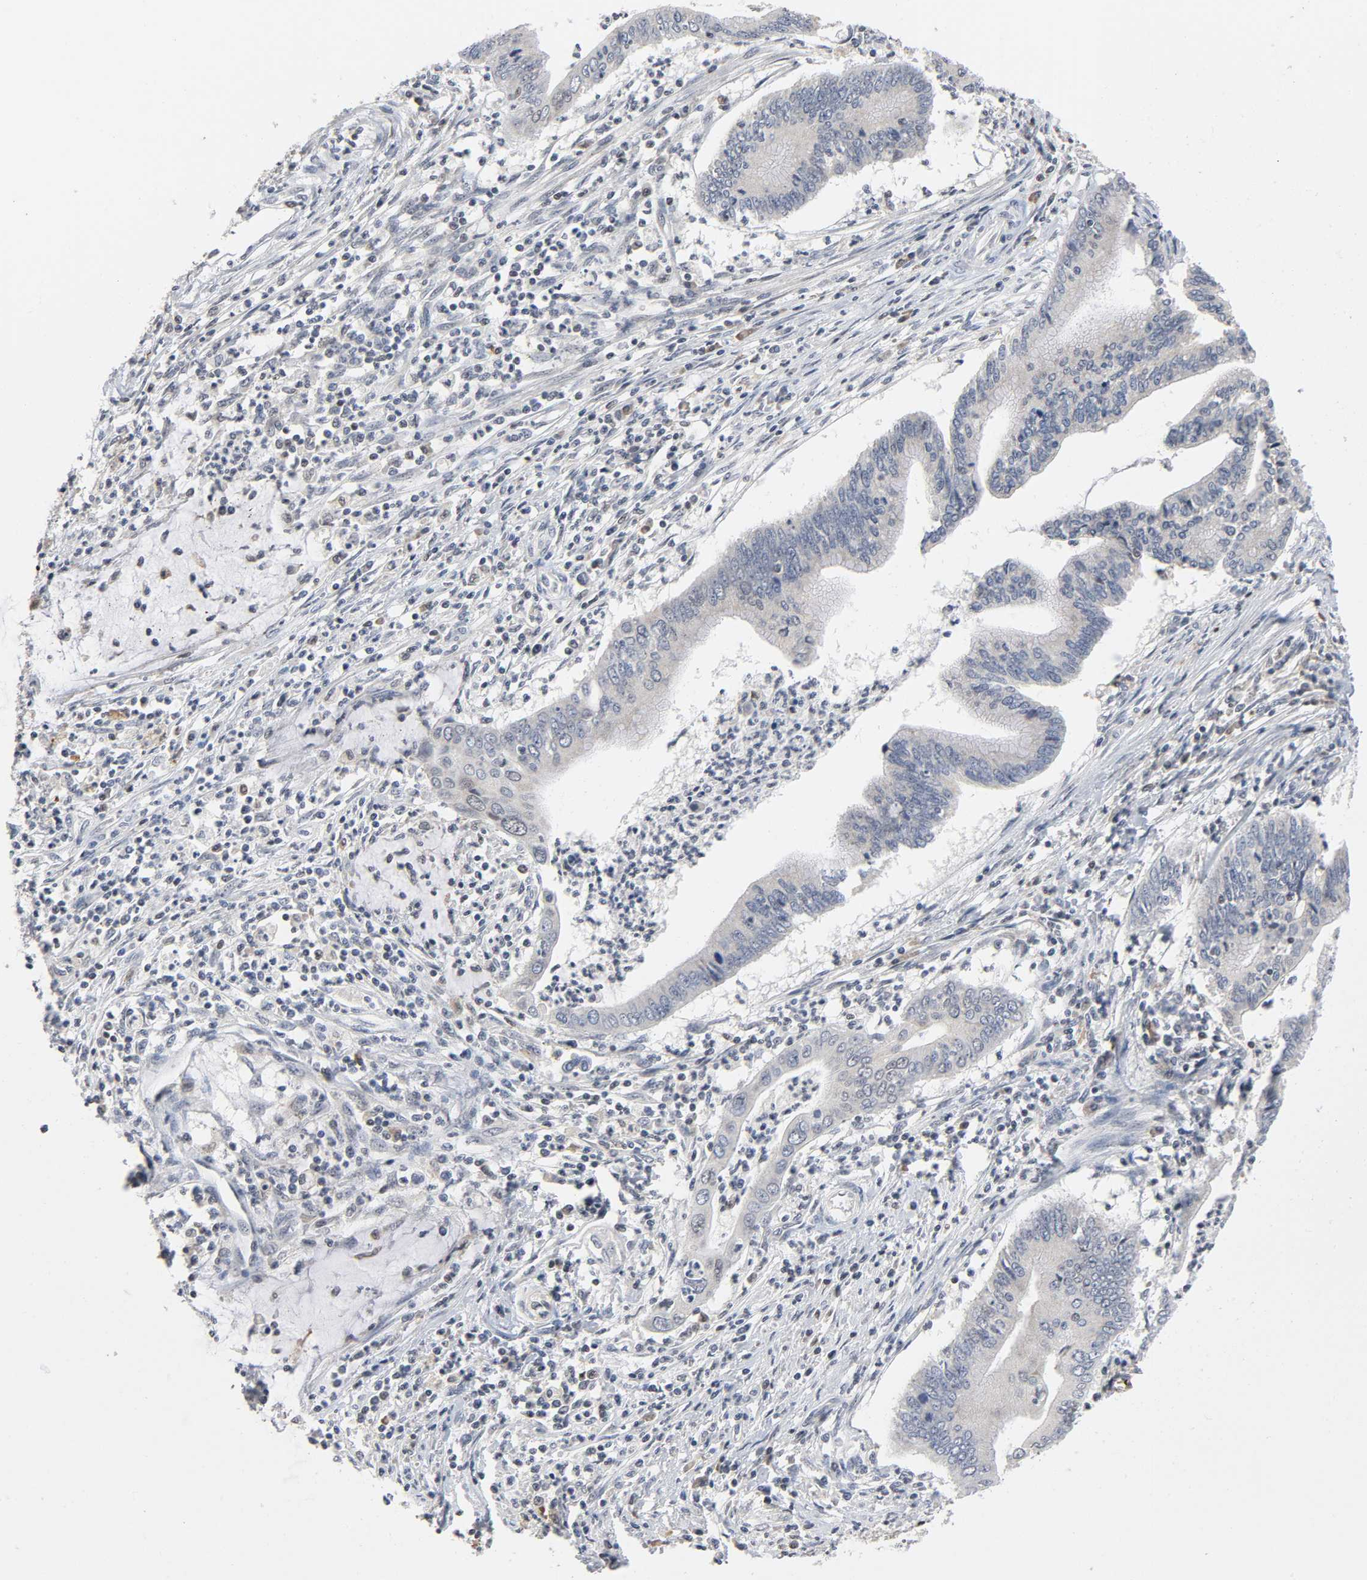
{"staining": {"intensity": "negative", "quantity": "none", "location": "none"}, "tissue": "cervical cancer", "cell_type": "Tumor cells", "image_type": "cancer", "snomed": [{"axis": "morphology", "description": "Adenocarcinoma, NOS"}, {"axis": "topography", "description": "Cervix"}], "caption": "Adenocarcinoma (cervical) stained for a protein using immunohistochemistry (IHC) demonstrates no staining tumor cells.", "gene": "KAT2B", "patient": {"sex": "female", "age": 36}}